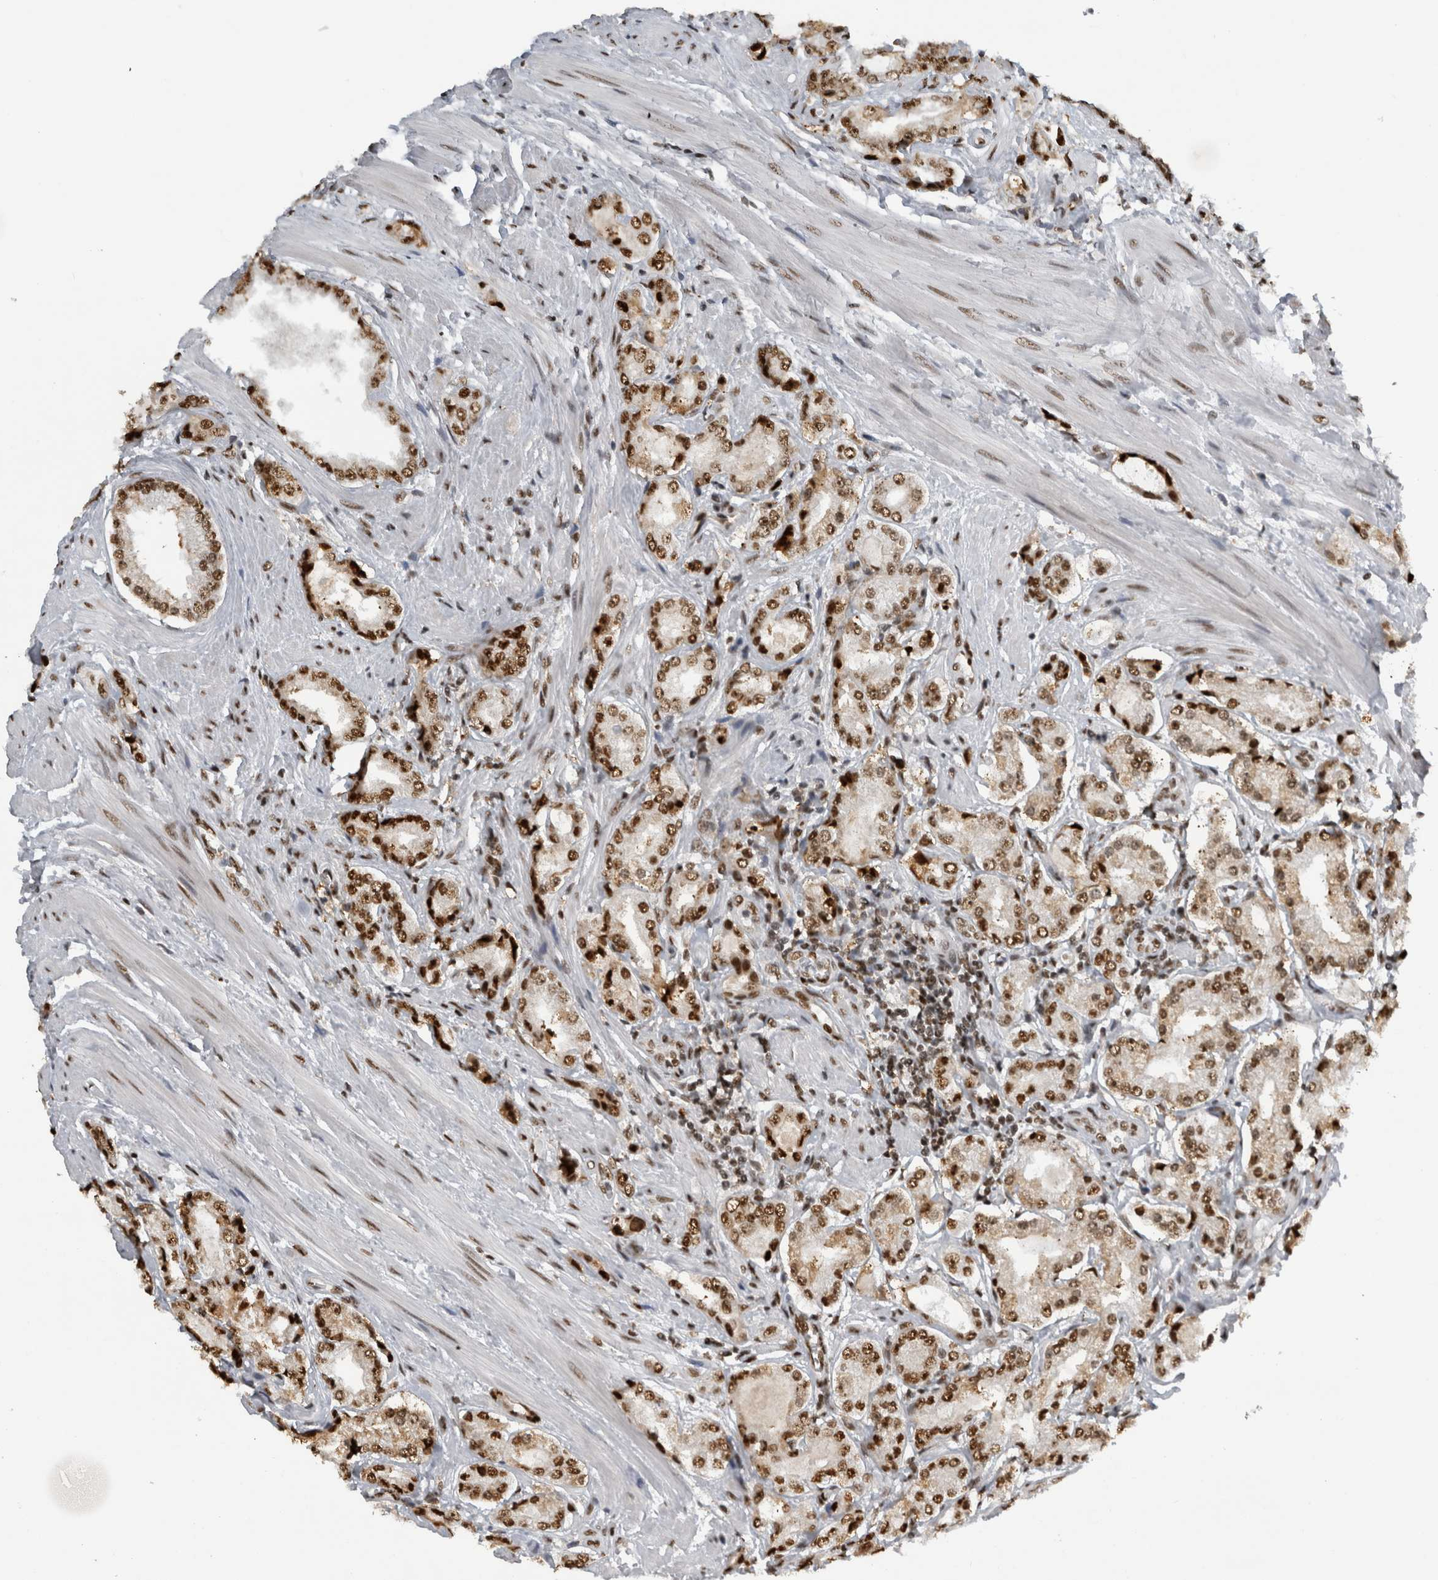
{"staining": {"intensity": "strong", "quantity": ">75%", "location": "nuclear"}, "tissue": "prostate cancer", "cell_type": "Tumor cells", "image_type": "cancer", "snomed": [{"axis": "morphology", "description": "Adenocarcinoma, Low grade"}, {"axis": "topography", "description": "Prostate"}], "caption": "Brown immunohistochemical staining in prostate cancer (adenocarcinoma (low-grade)) reveals strong nuclear positivity in about >75% of tumor cells.", "gene": "ZSCAN2", "patient": {"sex": "male", "age": 62}}